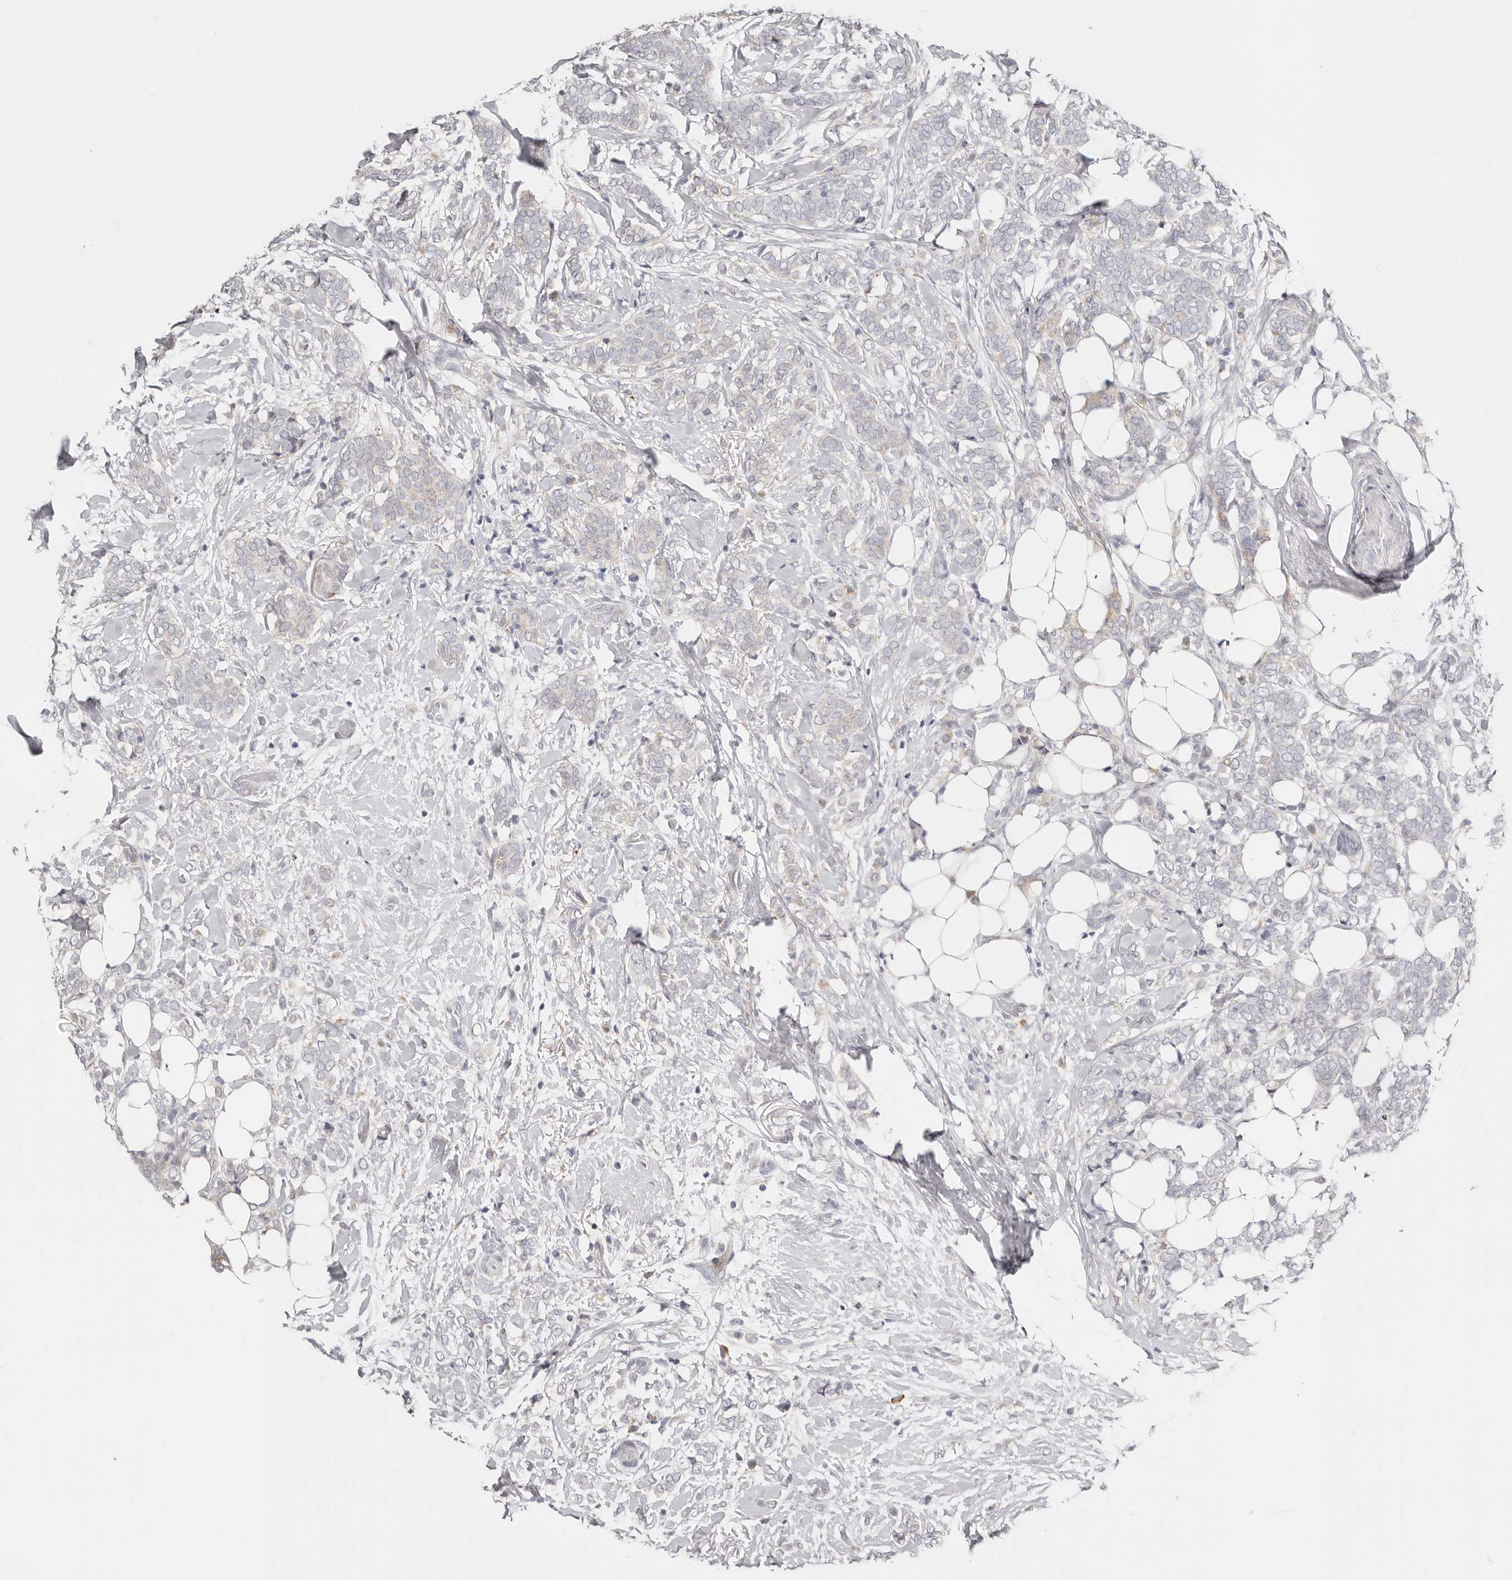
{"staining": {"intensity": "negative", "quantity": "none", "location": "none"}, "tissue": "breast cancer", "cell_type": "Tumor cells", "image_type": "cancer", "snomed": [{"axis": "morphology", "description": "Lobular carcinoma"}, {"axis": "topography", "description": "Breast"}], "caption": "Protein analysis of breast cancer (lobular carcinoma) displays no significant staining in tumor cells.", "gene": "IL32", "patient": {"sex": "female", "age": 50}}